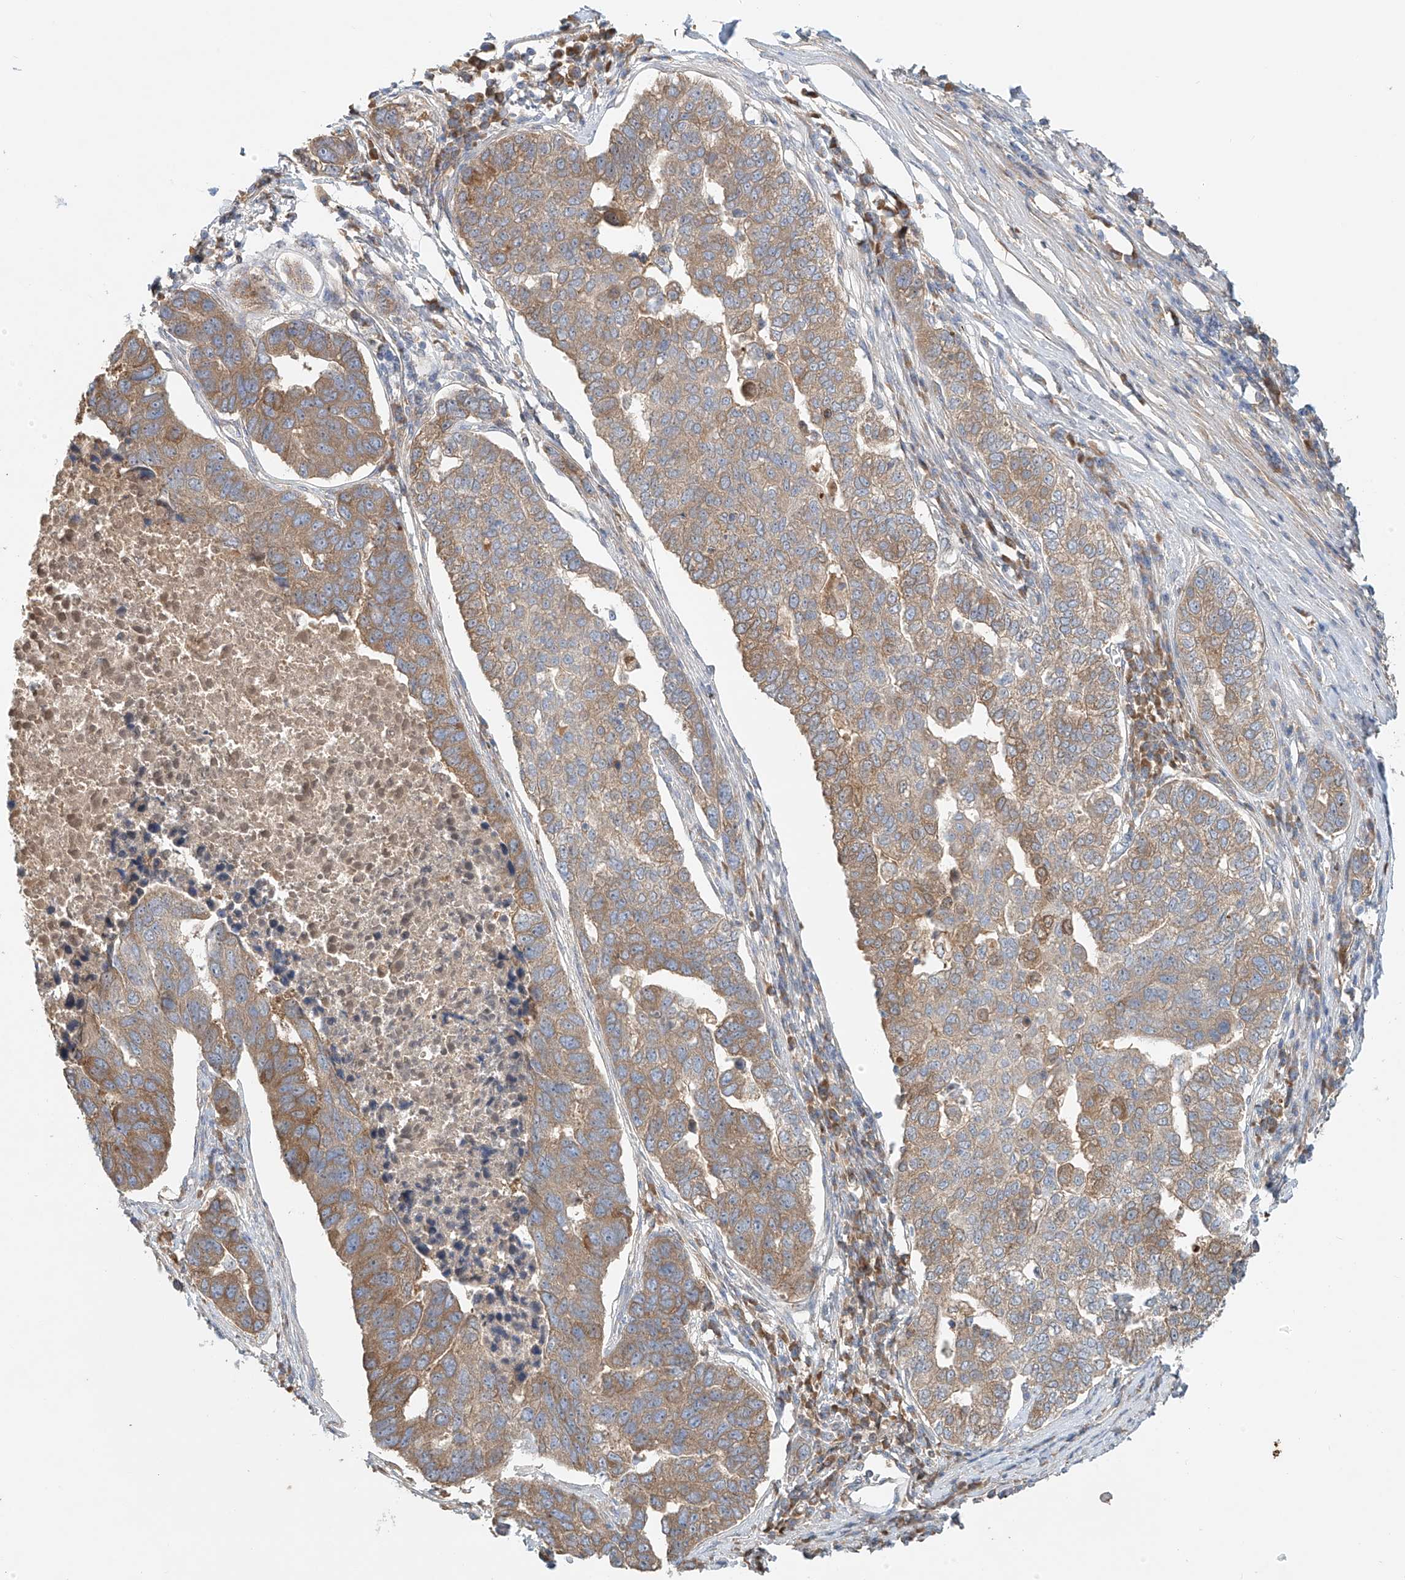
{"staining": {"intensity": "moderate", "quantity": "25%-75%", "location": "cytoplasmic/membranous"}, "tissue": "pancreatic cancer", "cell_type": "Tumor cells", "image_type": "cancer", "snomed": [{"axis": "morphology", "description": "Adenocarcinoma, NOS"}, {"axis": "topography", "description": "Pancreas"}], "caption": "Brown immunohistochemical staining in human pancreatic adenocarcinoma demonstrates moderate cytoplasmic/membranous staining in approximately 25%-75% of tumor cells.", "gene": "LYRM9", "patient": {"sex": "female", "age": 61}}